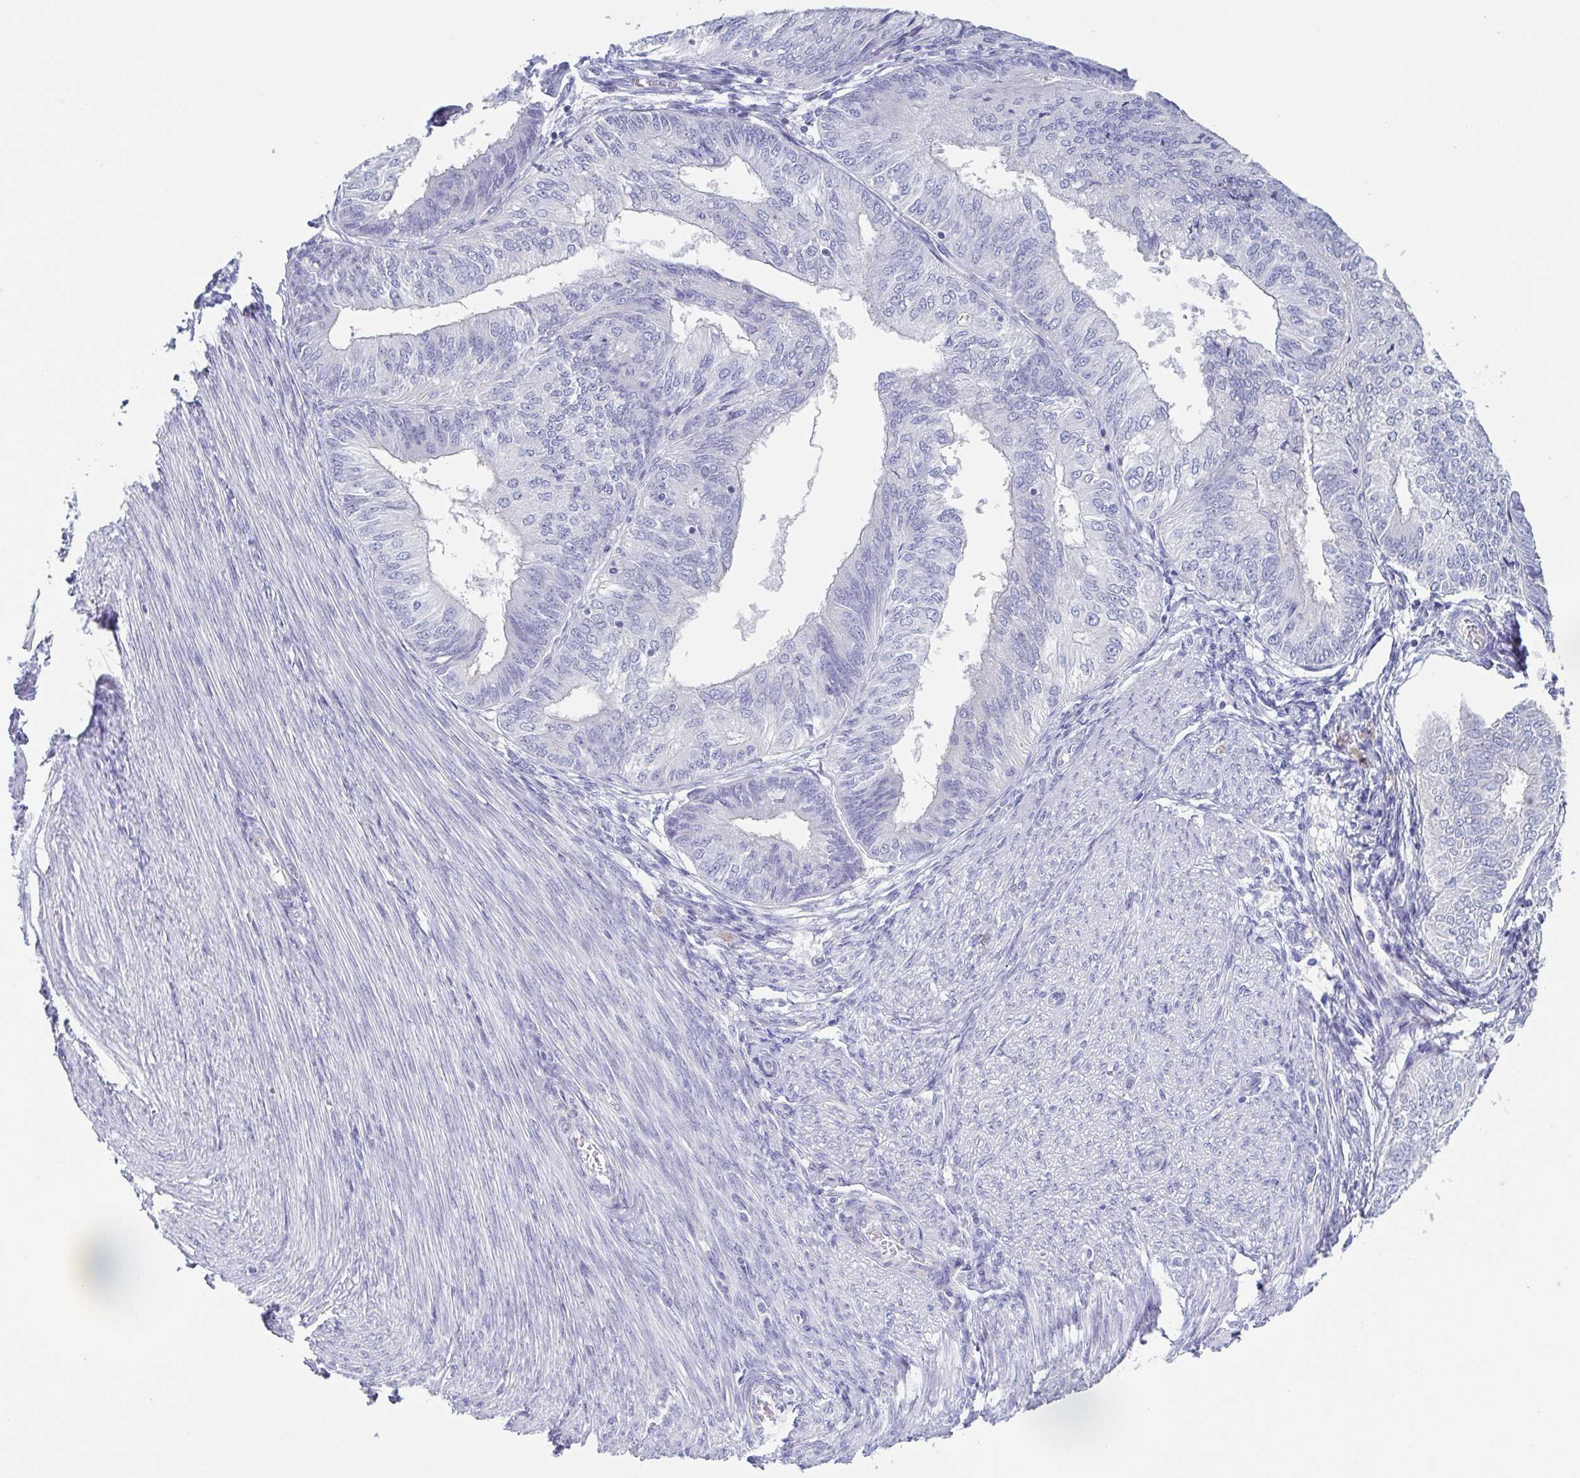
{"staining": {"intensity": "negative", "quantity": "none", "location": "none"}, "tissue": "endometrial cancer", "cell_type": "Tumor cells", "image_type": "cancer", "snomed": [{"axis": "morphology", "description": "Adenocarcinoma, NOS"}, {"axis": "topography", "description": "Endometrium"}], "caption": "The photomicrograph shows no significant expression in tumor cells of endometrial cancer (adenocarcinoma). (Brightfield microscopy of DAB immunohistochemistry at high magnification).", "gene": "DYNC1I1", "patient": {"sex": "female", "age": 58}}